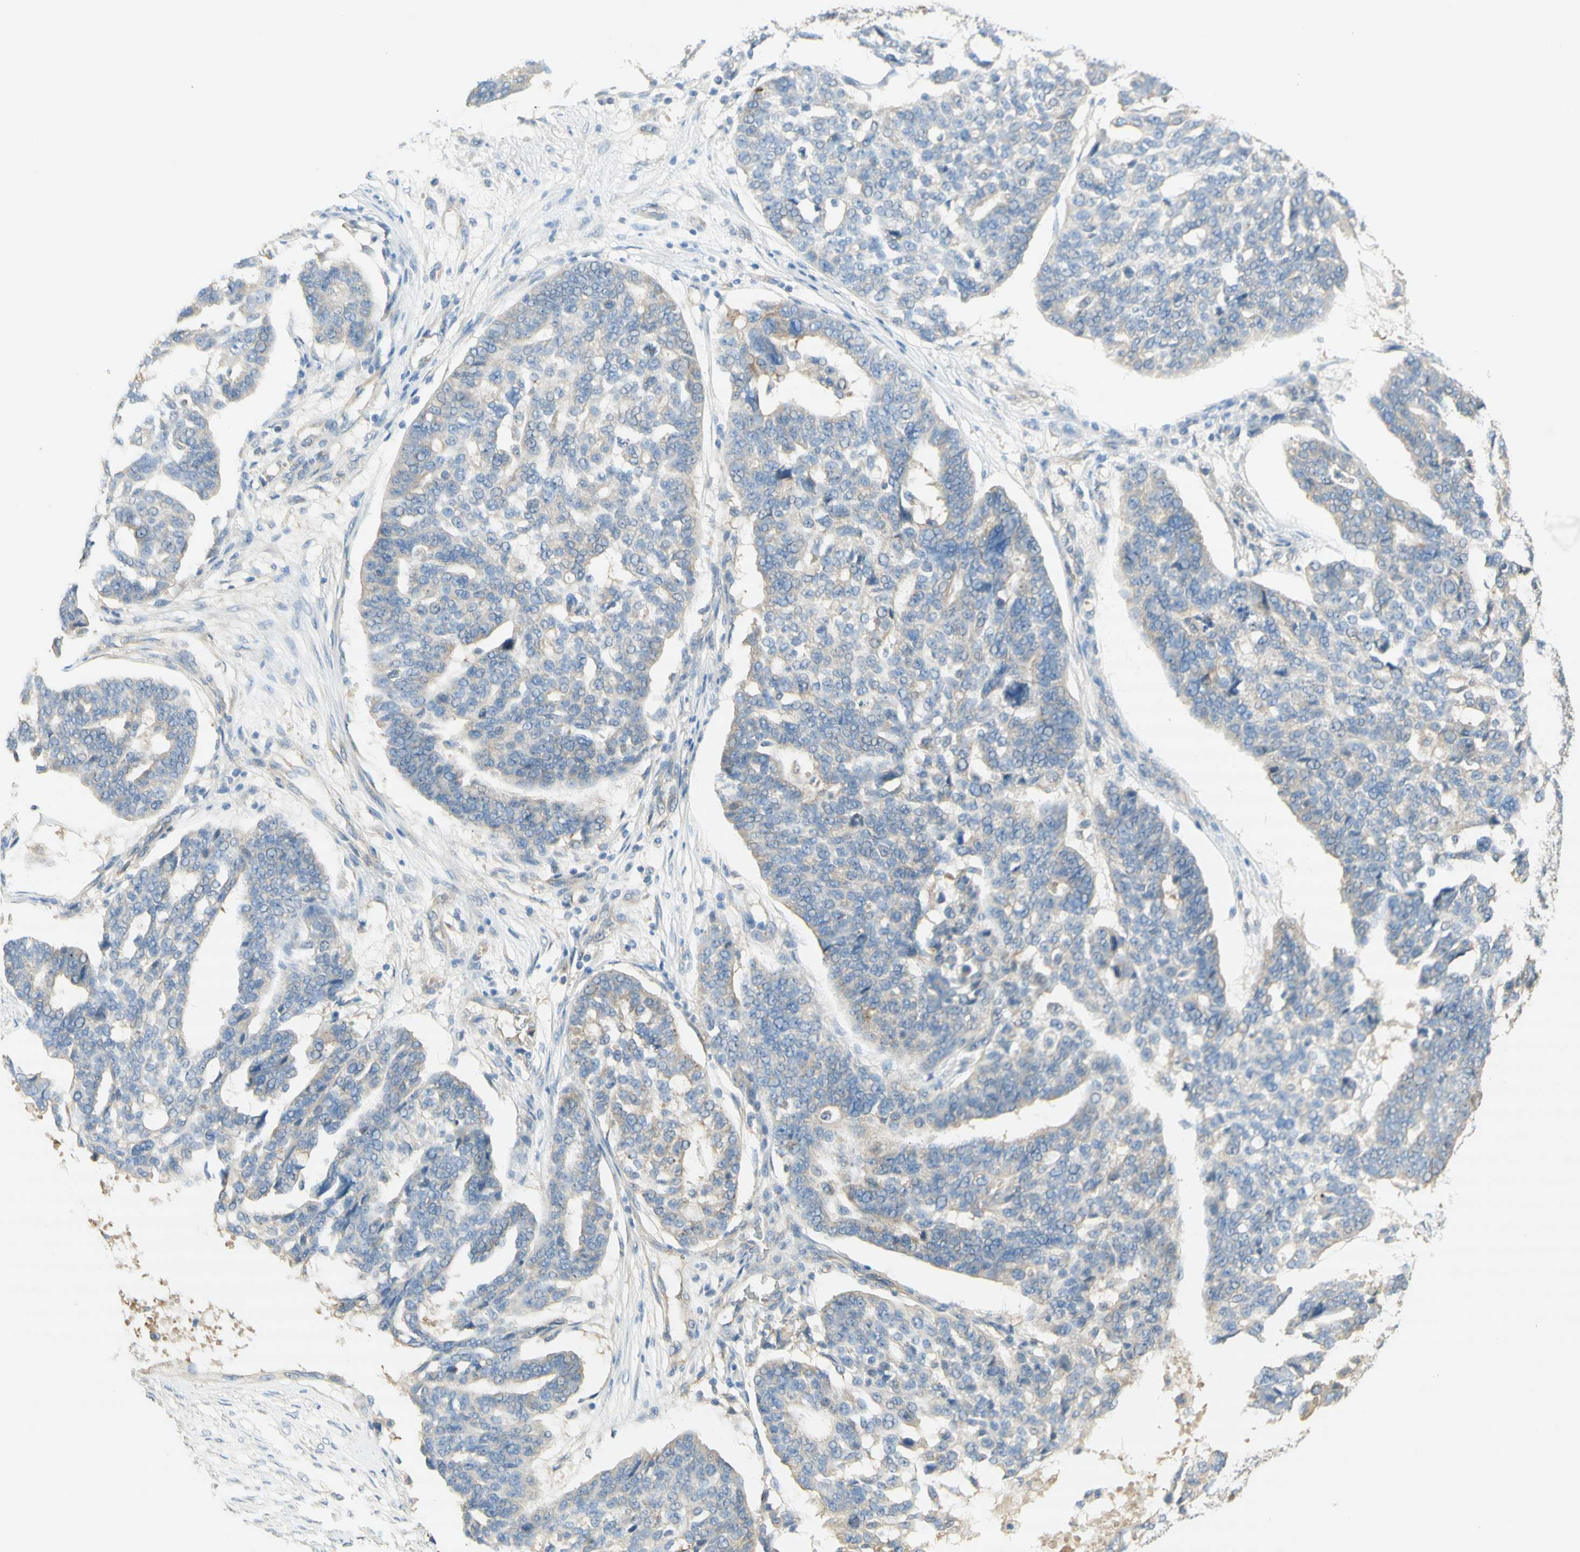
{"staining": {"intensity": "negative", "quantity": "none", "location": "none"}, "tissue": "ovarian cancer", "cell_type": "Tumor cells", "image_type": "cancer", "snomed": [{"axis": "morphology", "description": "Cystadenocarcinoma, serous, NOS"}, {"axis": "topography", "description": "Ovary"}], "caption": "Tumor cells show no significant staining in ovarian cancer (serous cystadenocarcinoma). (DAB IHC visualized using brightfield microscopy, high magnification).", "gene": "DYNC1H1", "patient": {"sex": "female", "age": 59}}